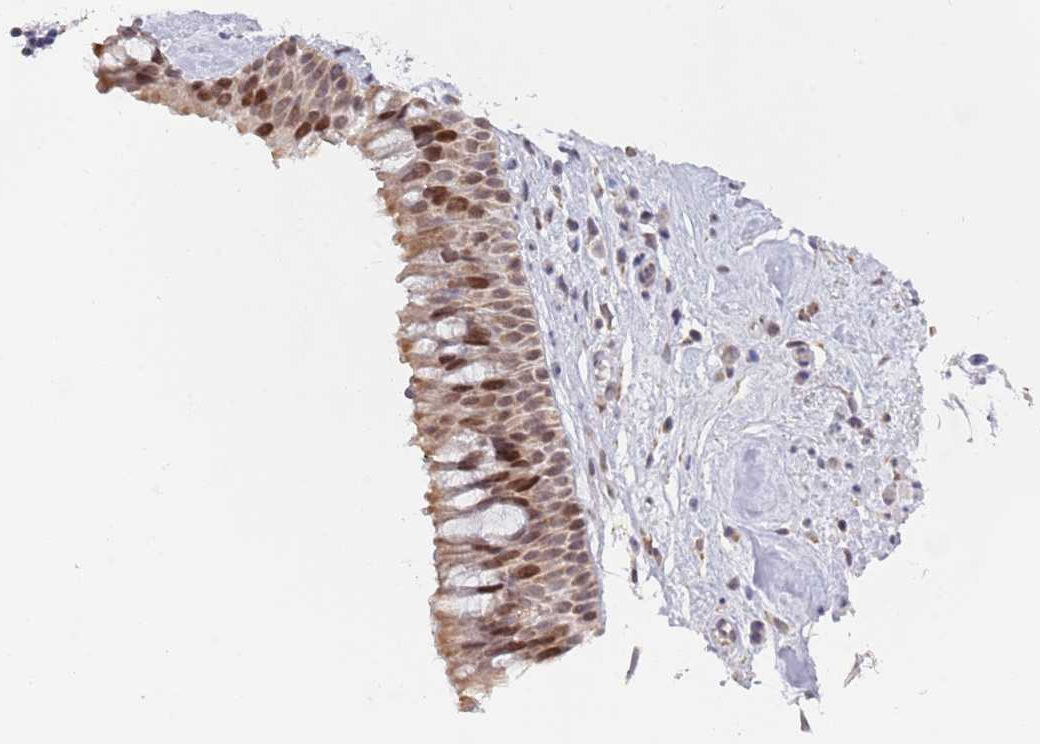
{"staining": {"intensity": "strong", "quantity": "25%-75%", "location": "cytoplasmic/membranous,nuclear"}, "tissue": "nasopharynx", "cell_type": "Respiratory epithelial cells", "image_type": "normal", "snomed": [{"axis": "morphology", "description": "Normal tissue, NOS"}, {"axis": "morphology", "description": "Squamous cell carcinoma, NOS"}, {"axis": "topography", "description": "Nasopharynx"}, {"axis": "topography", "description": "Head-Neck"}], "caption": "A histopathology image showing strong cytoplasmic/membranous,nuclear staining in approximately 25%-75% of respiratory epithelial cells in benign nasopharynx, as visualized by brown immunohistochemical staining.", "gene": "TIMM13", "patient": {"sex": "male", "age": 85}}